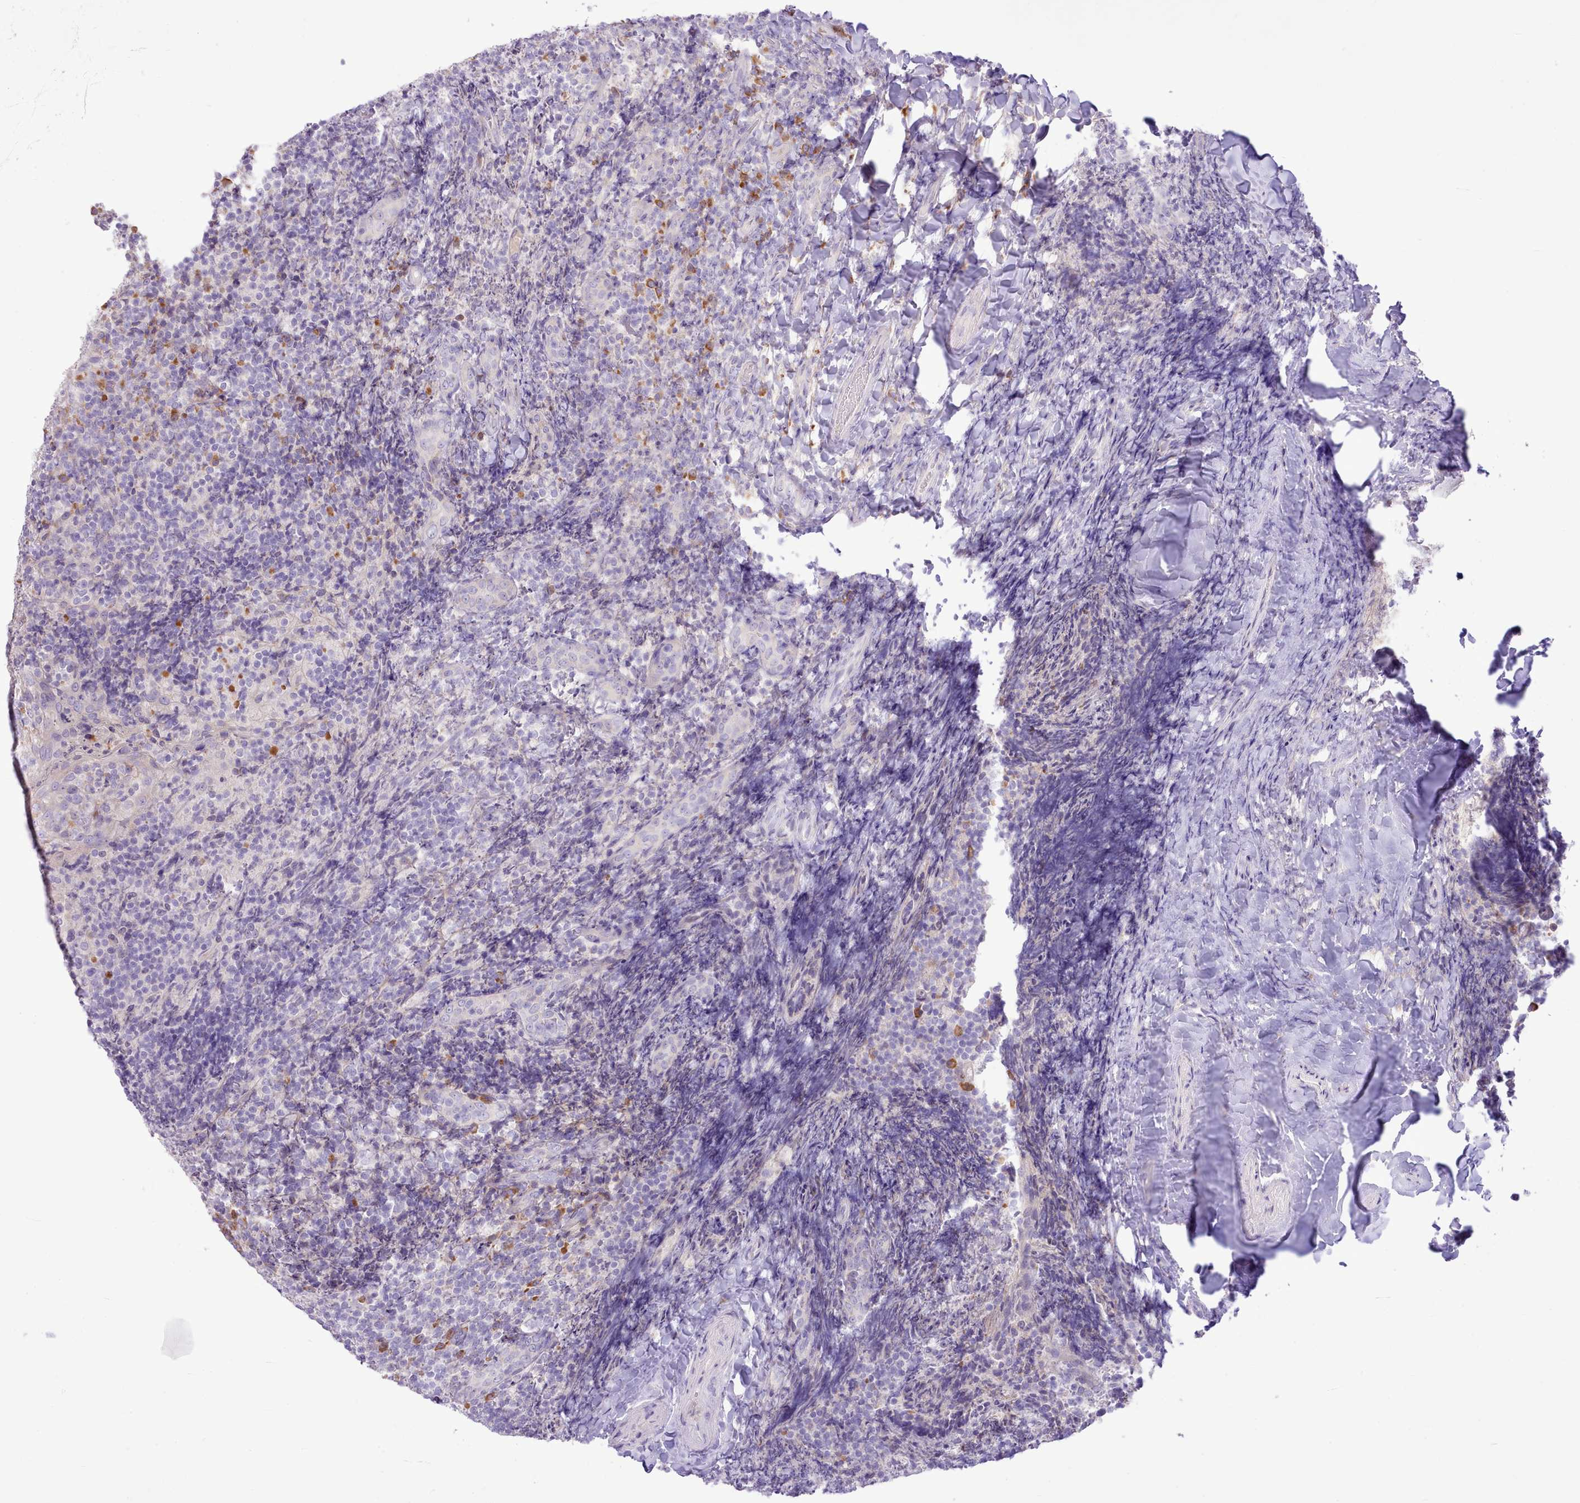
{"staining": {"intensity": "moderate", "quantity": "<25%", "location": "cytoplasmic/membranous"}, "tissue": "tonsil", "cell_type": "Germinal center cells", "image_type": "normal", "snomed": [{"axis": "morphology", "description": "Normal tissue, NOS"}, {"axis": "topography", "description": "Tonsil"}], "caption": "IHC staining of benign tonsil, which shows low levels of moderate cytoplasmic/membranous staining in about <25% of germinal center cells indicating moderate cytoplasmic/membranous protein positivity. The staining was performed using DAB (3,3'-diaminobenzidine) (brown) for protein detection and nuclei were counterstained in hematoxylin (blue).", "gene": "CCL1", "patient": {"sex": "female", "age": 10}}